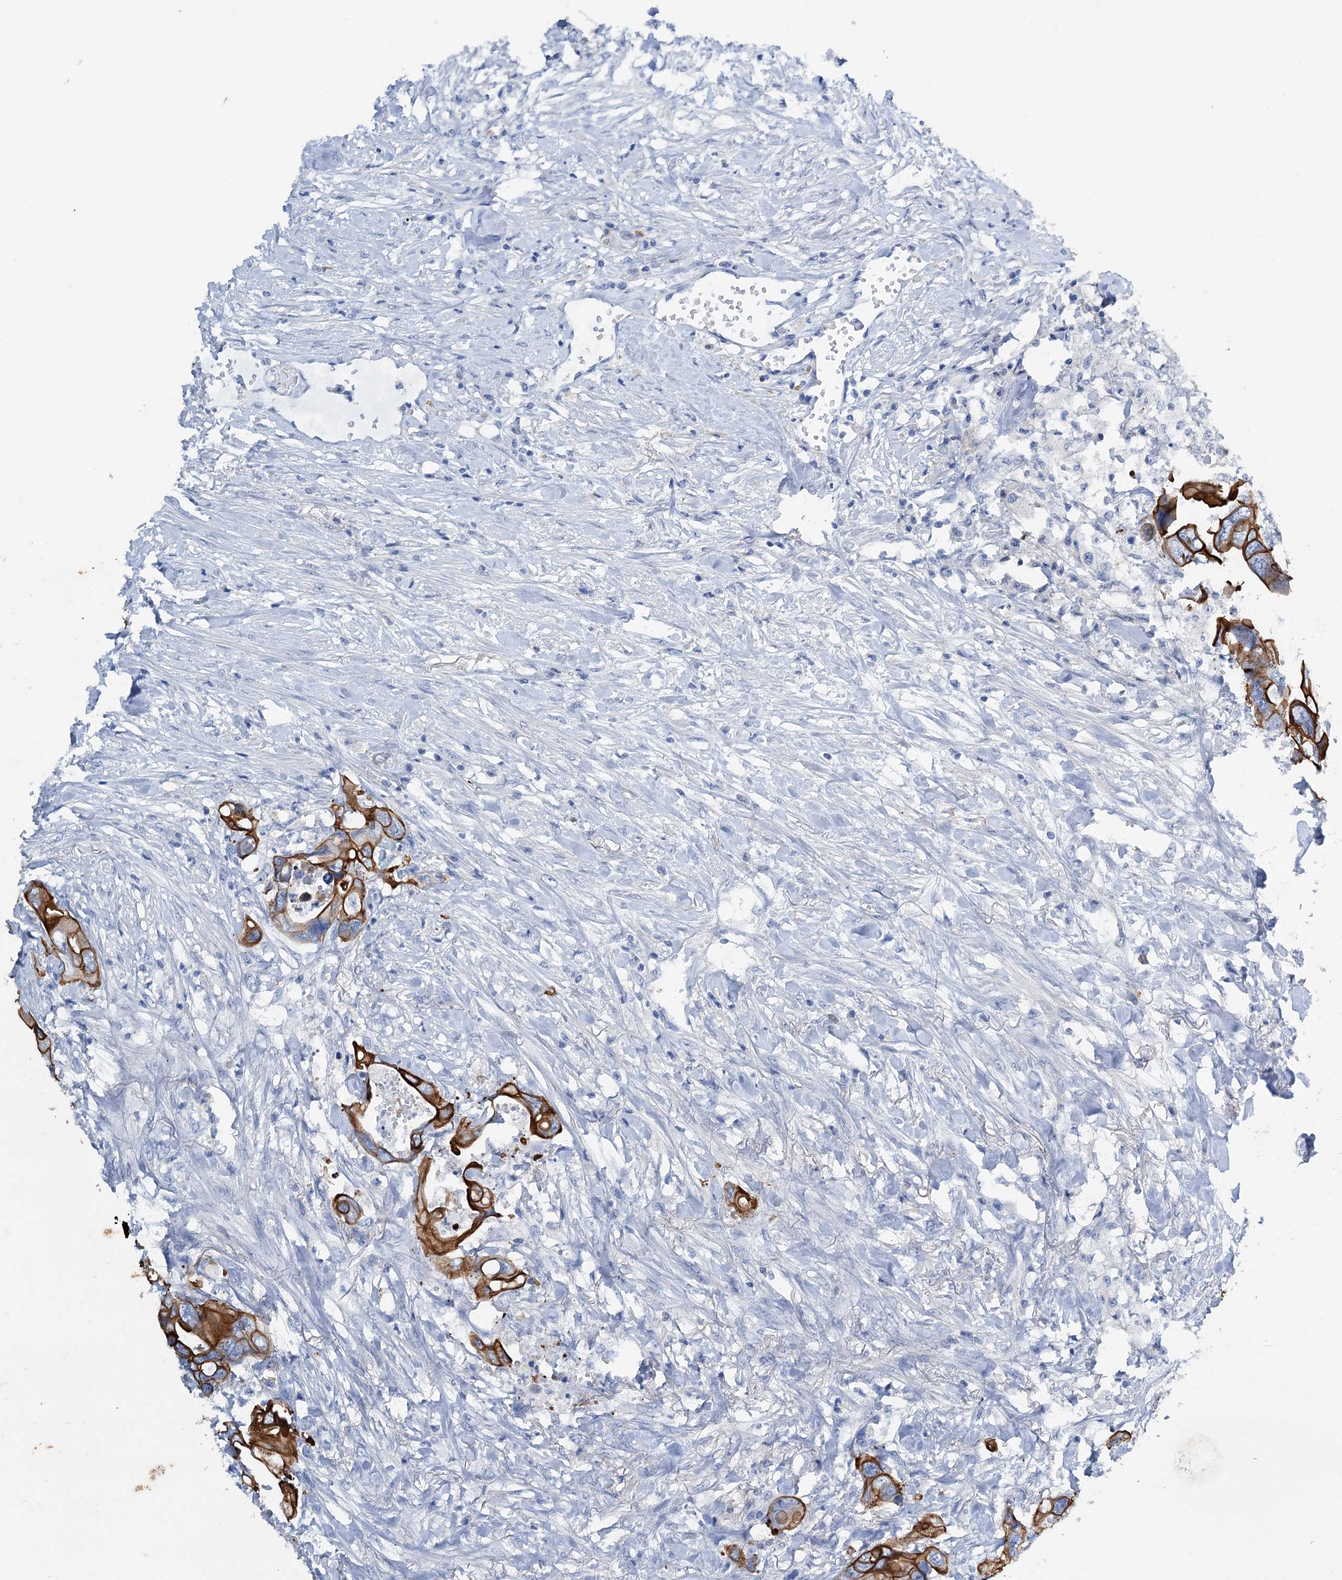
{"staining": {"intensity": "strong", "quantity": ">75%", "location": "cytoplasmic/membranous"}, "tissue": "colorectal cancer", "cell_type": "Tumor cells", "image_type": "cancer", "snomed": [{"axis": "morphology", "description": "Adenocarcinoma, NOS"}, {"axis": "topography", "description": "Rectum"}], "caption": "Protein staining by IHC demonstrates strong cytoplasmic/membranous expression in approximately >75% of tumor cells in colorectal cancer (adenocarcinoma).", "gene": "FAAP20", "patient": {"sex": "male", "age": 57}}